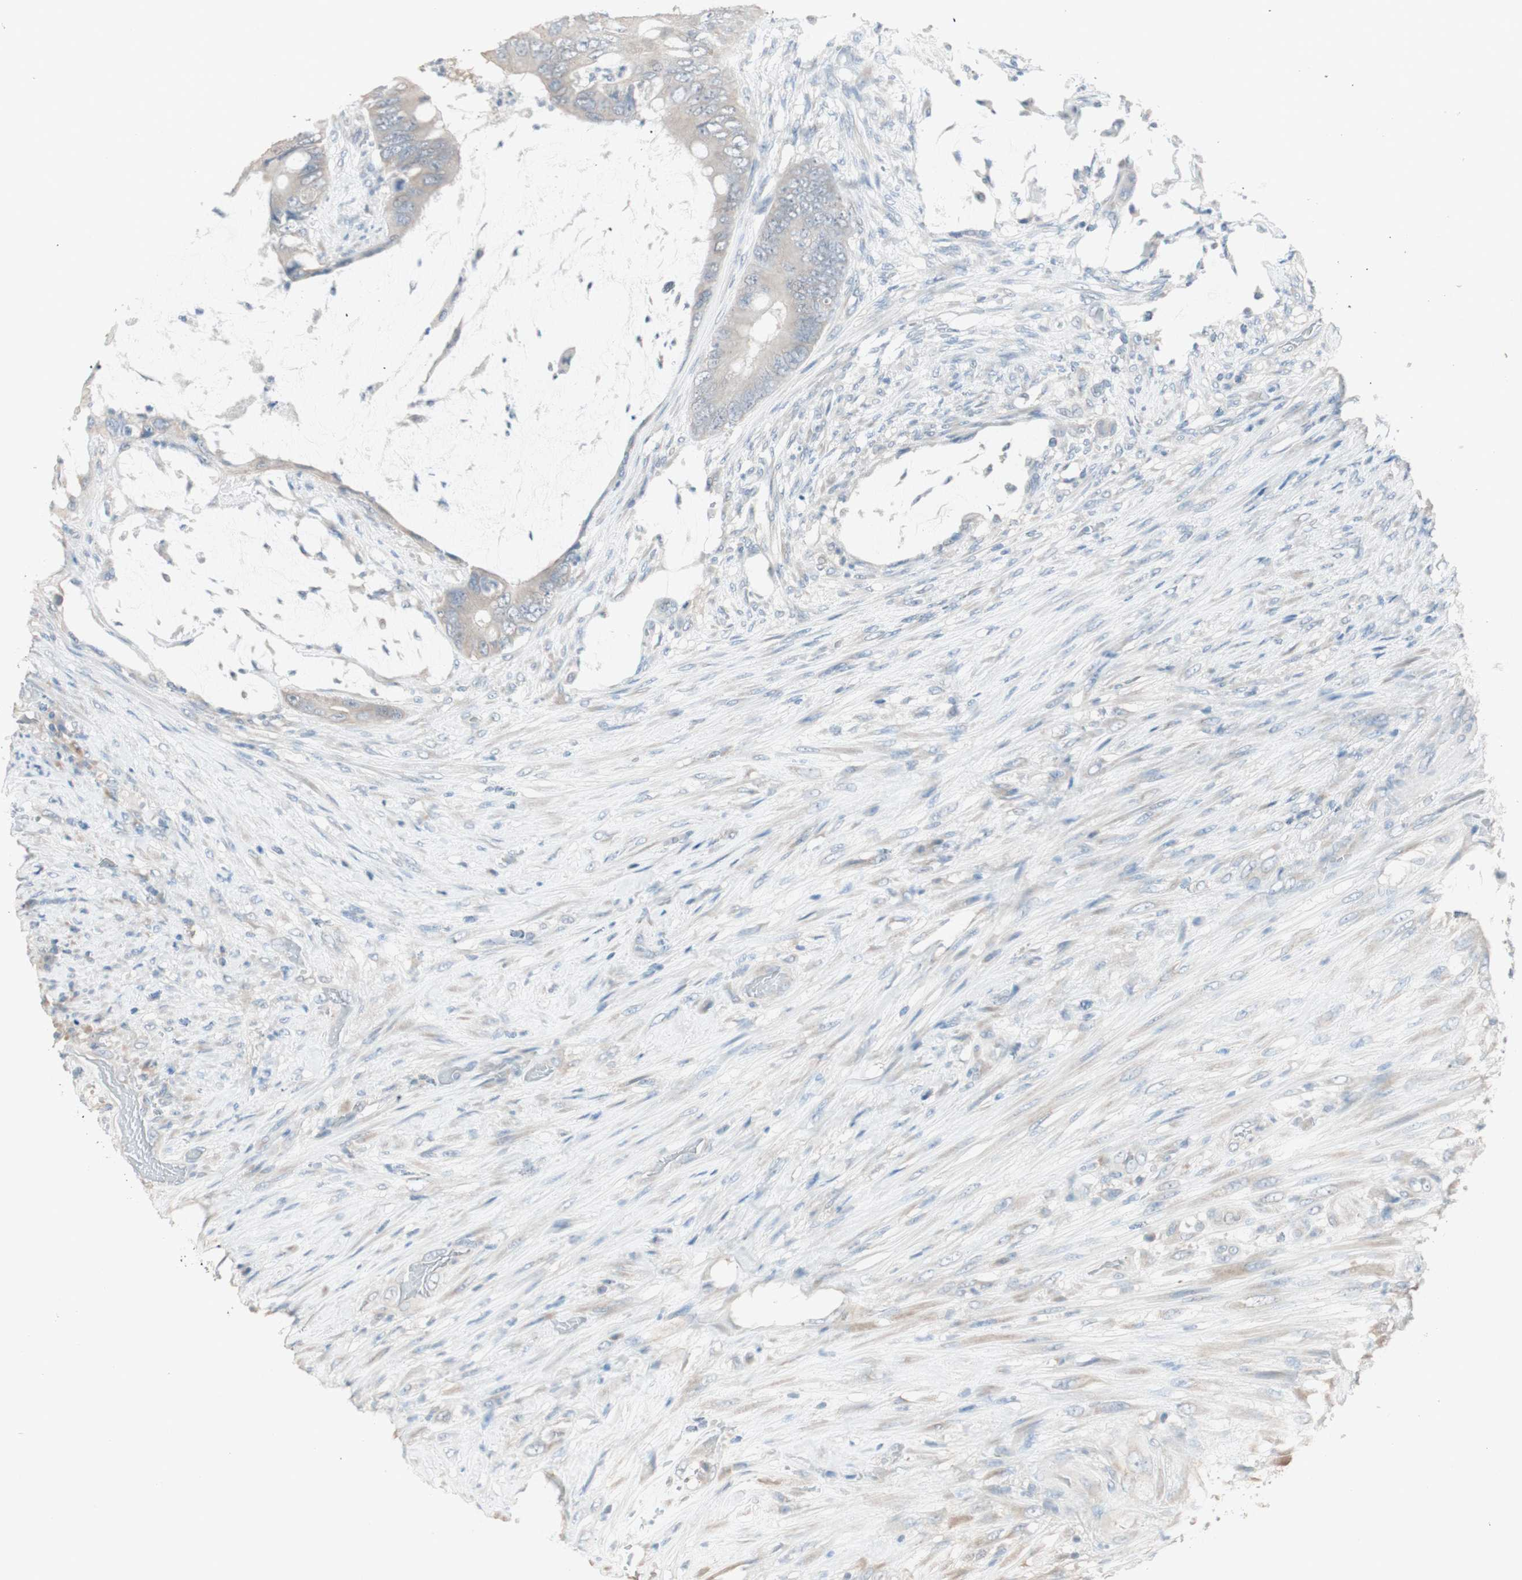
{"staining": {"intensity": "weak", "quantity": ">75%", "location": "cytoplasmic/membranous"}, "tissue": "colorectal cancer", "cell_type": "Tumor cells", "image_type": "cancer", "snomed": [{"axis": "morphology", "description": "Adenocarcinoma, NOS"}, {"axis": "topography", "description": "Rectum"}], "caption": "IHC image of colorectal adenocarcinoma stained for a protein (brown), which demonstrates low levels of weak cytoplasmic/membranous staining in approximately >75% of tumor cells.", "gene": "KHK", "patient": {"sex": "female", "age": 77}}